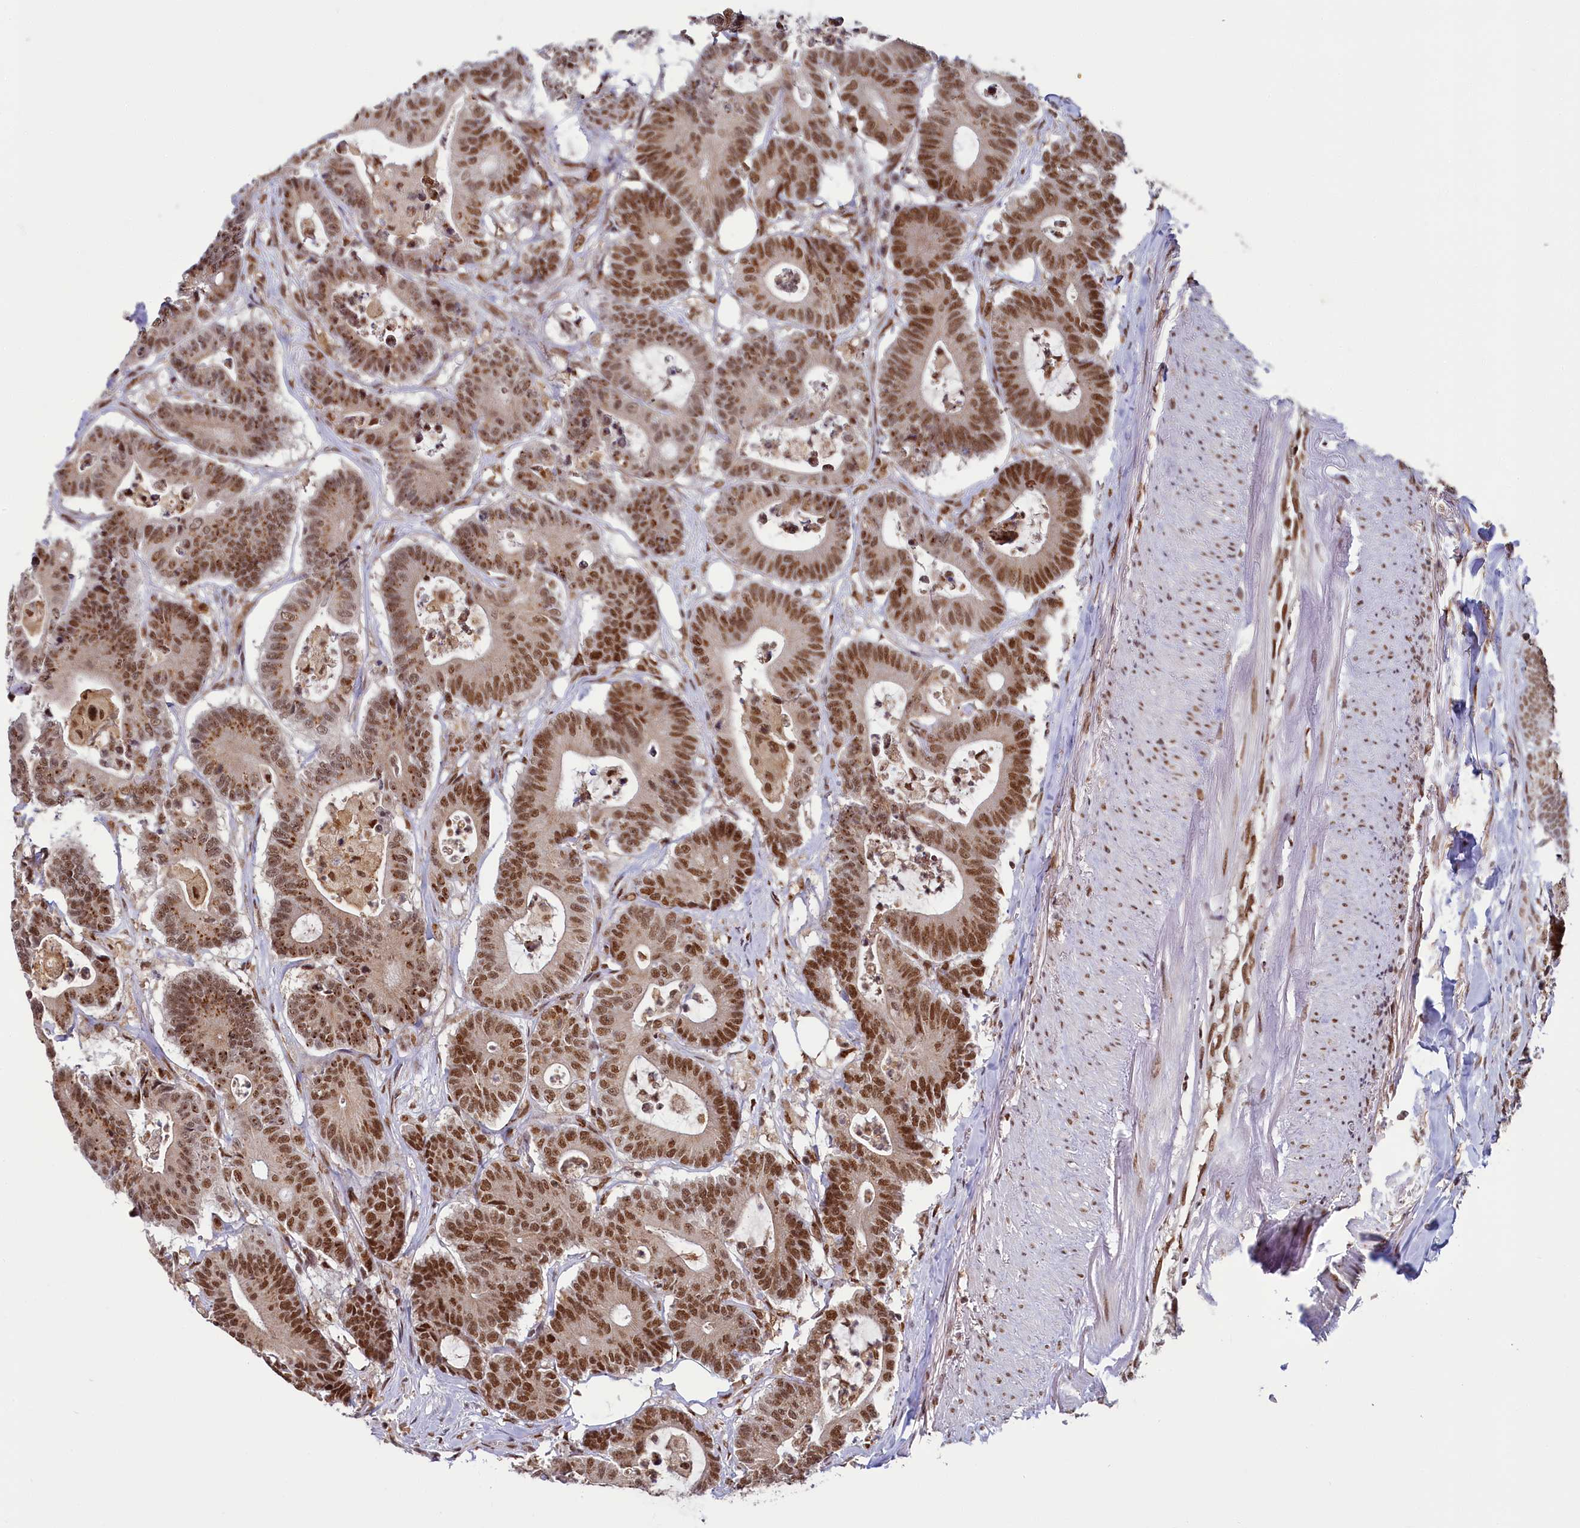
{"staining": {"intensity": "moderate", "quantity": ">75%", "location": "nuclear"}, "tissue": "colorectal cancer", "cell_type": "Tumor cells", "image_type": "cancer", "snomed": [{"axis": "morphology", "description": "Adenocarcinoma, NOS"}, {"axis": "topography", "description": "Colon"}], "caption": "Protein staining by immunohistochemistry (IHC) demonstrates moderate nuclear positivity in about >75% of tumor cells in colorectal cancer. (DAB = brown stain, brightfield microscopy at high magnification).", "gene": "PPHLN1", "patient": {"sex": "female", "age": 84}}